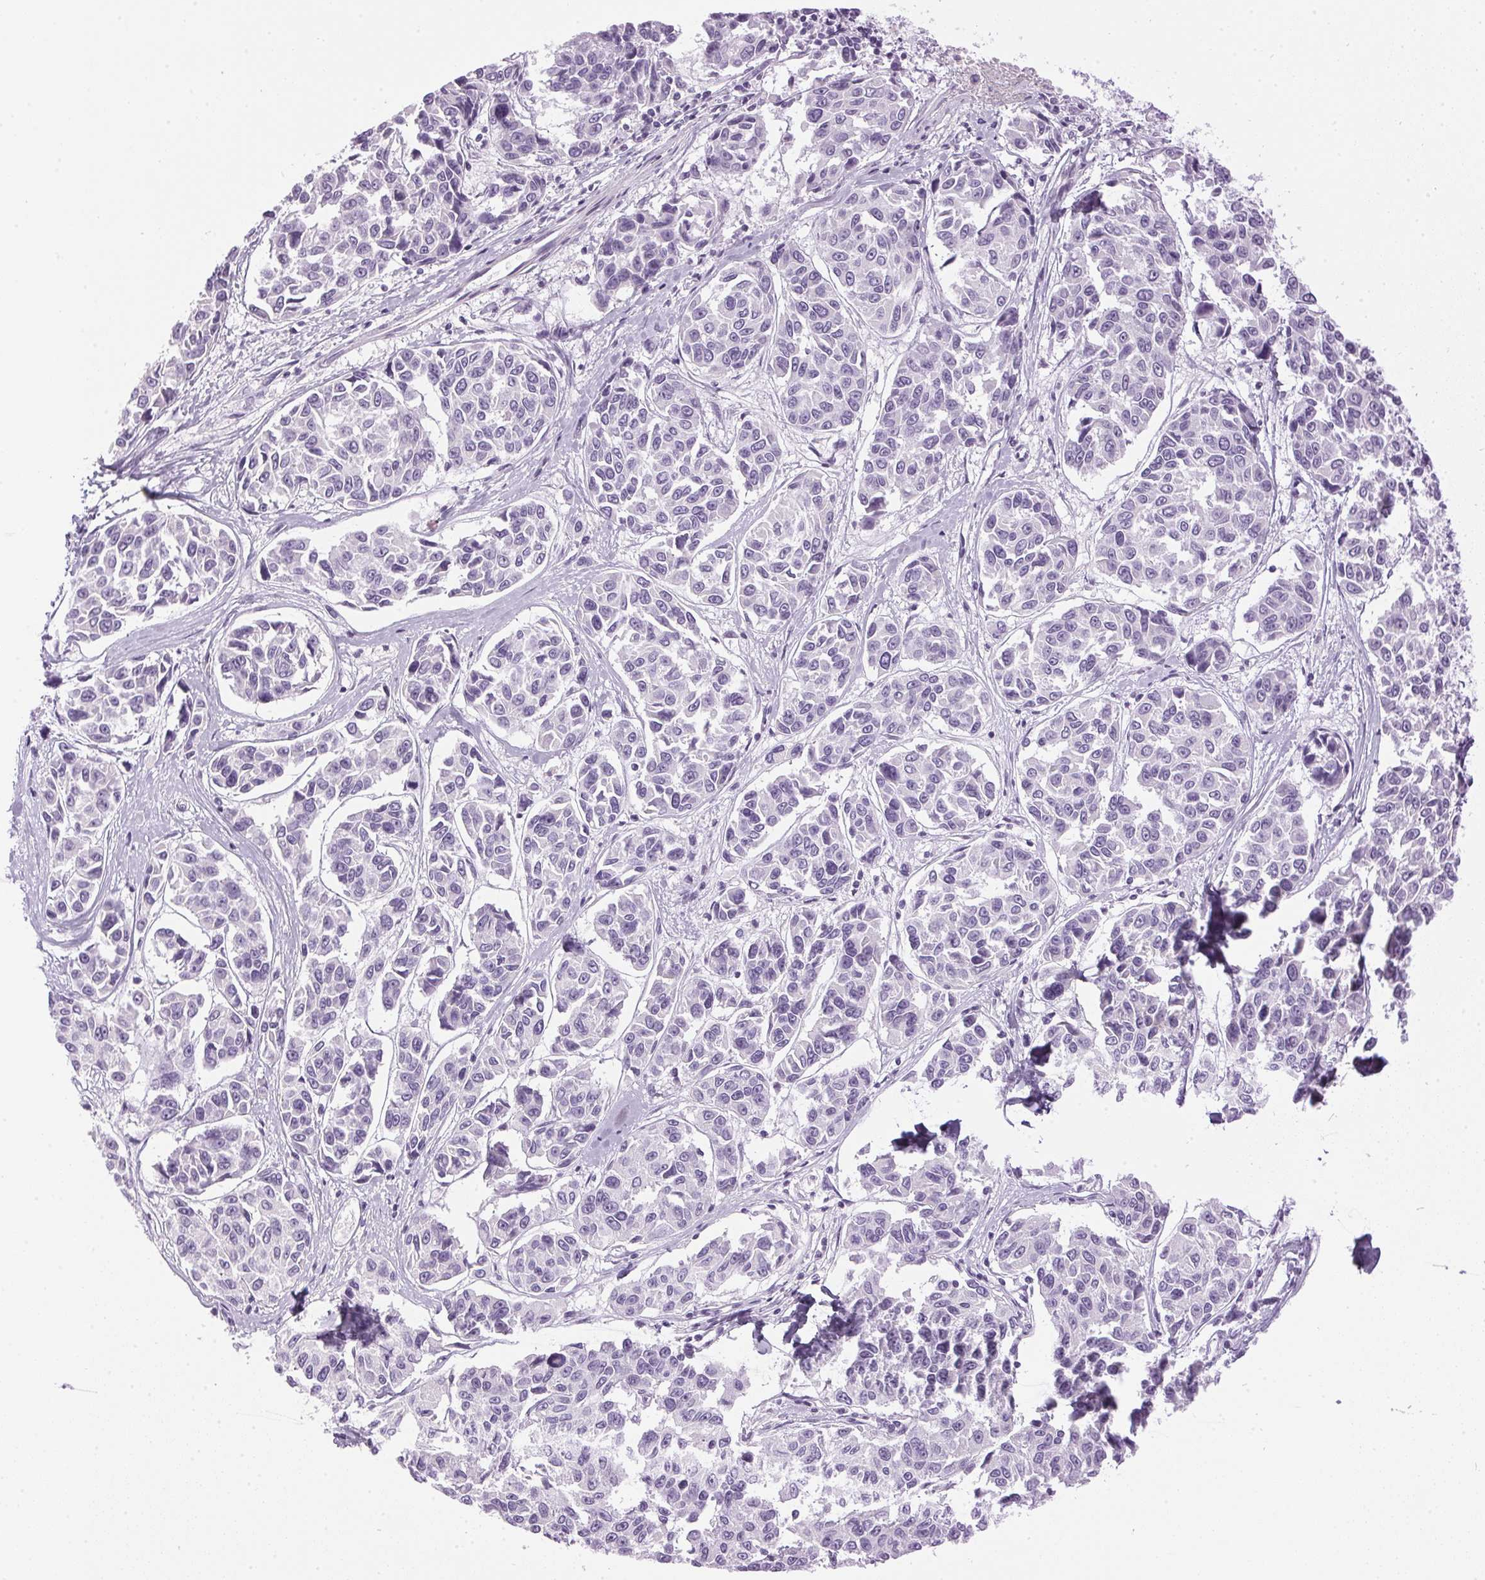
{"staining": {"intensity": "negative", "quantity": "none", "location": "none"}, "tissue": "melanoma", "cell_type": "Tumor cells", "image_type": "cancer", "snomed": [{"axis": "morphology", "description": "Malignant melanoma, NOS"}, {"axis": "topography", "description": "Skin"}], "caption": "The immunohistochemistry (IHC) histopathology image has no significant expression in tumor cells of malignant melanoma tissue.", "gene": "SP7", "patient": {"sex": "female", "age": 66}}